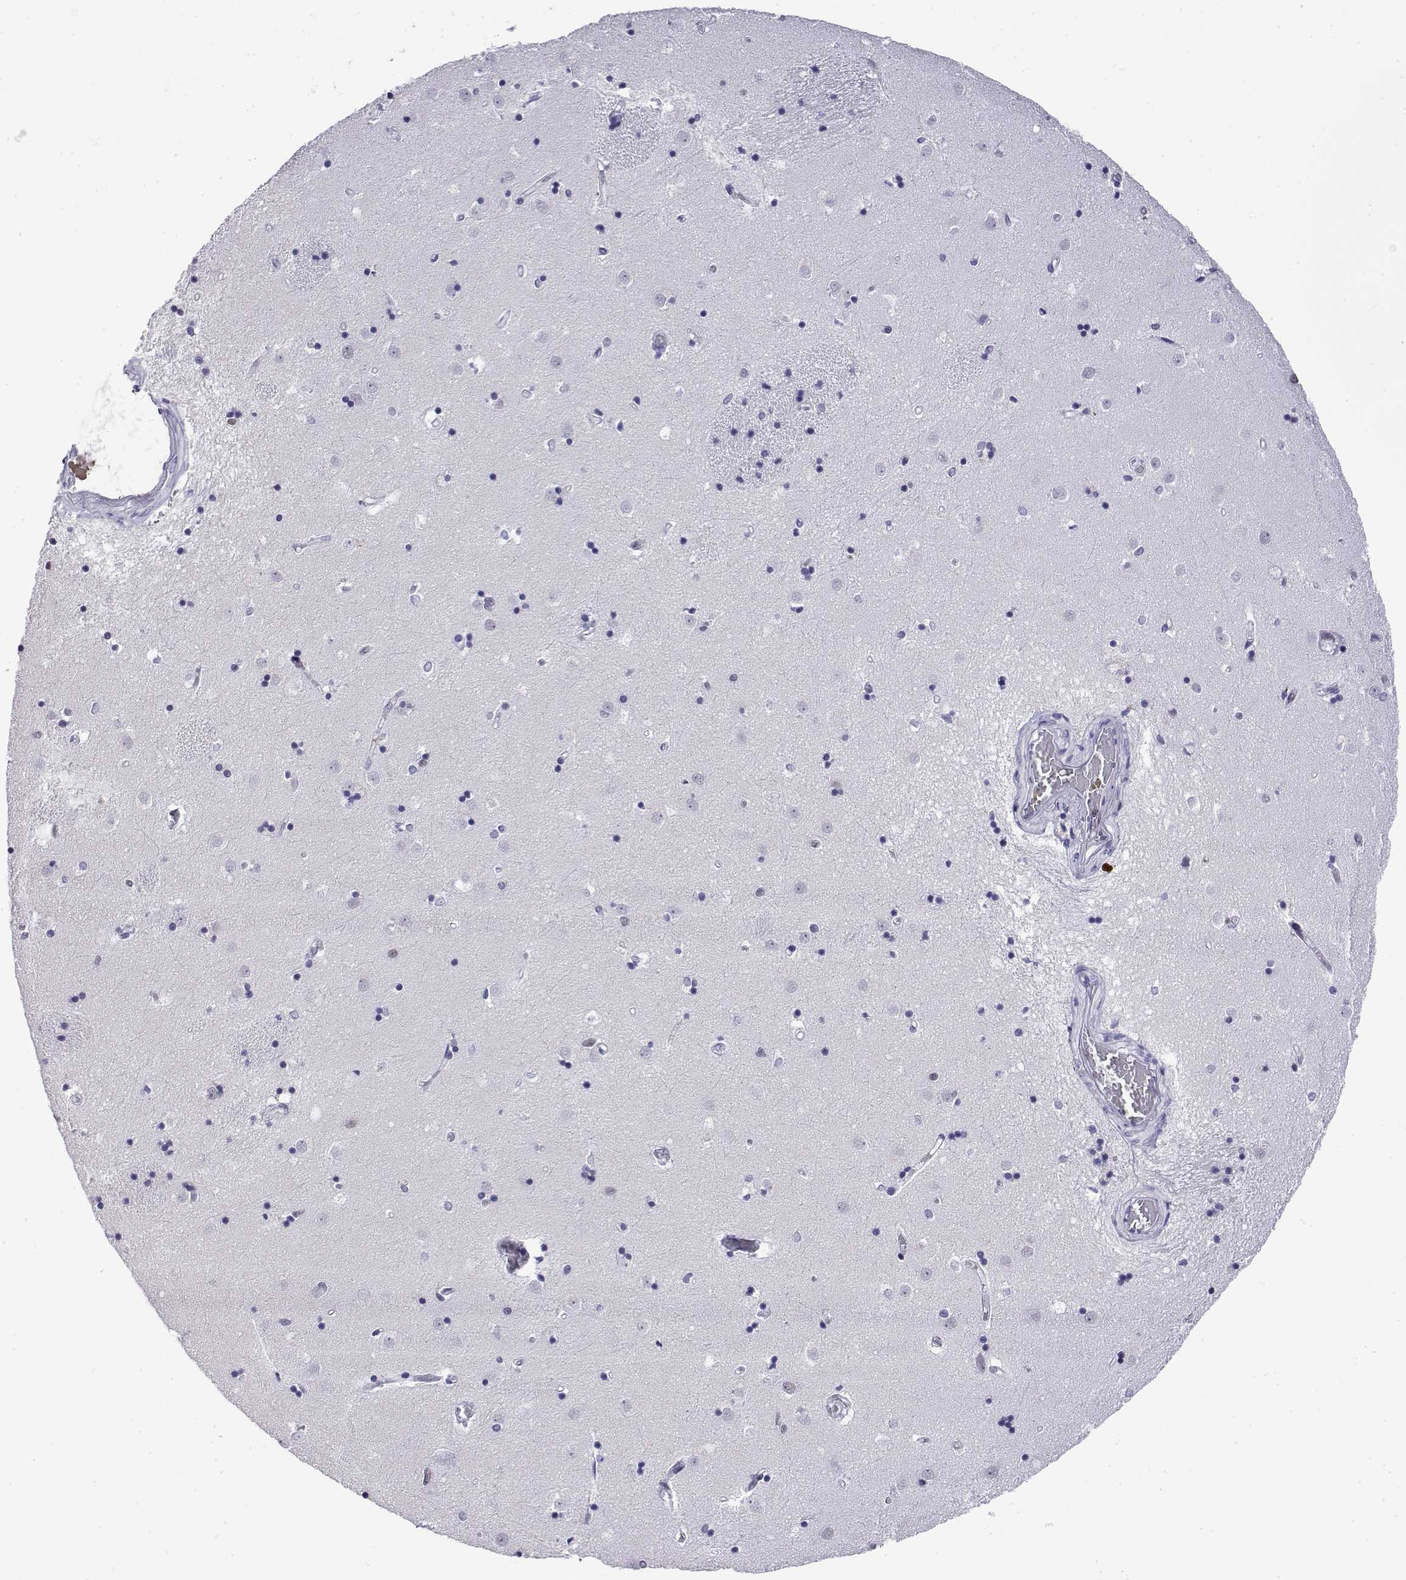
{"staining": {"intensity": "moderate", "quantity": "<25%", "location": "nuclear"}, "tissue": "caudate", "cell_type": "Glial cells", "image_type": "normal", "snomed": [{"axis": "morphology", "description": "Normal tissue, NOS"}, {"axis": "topography", "description": "Lateral ventricle wall"}], "caption": "A photomicrograph showing moderate nuclear positivity in approximately <25% of glial cells in normal caudate, as visualized by brown immunohistochemical staining.", "gene": "POLDIP3", "patient": {"sex": "male", "age": 54}}